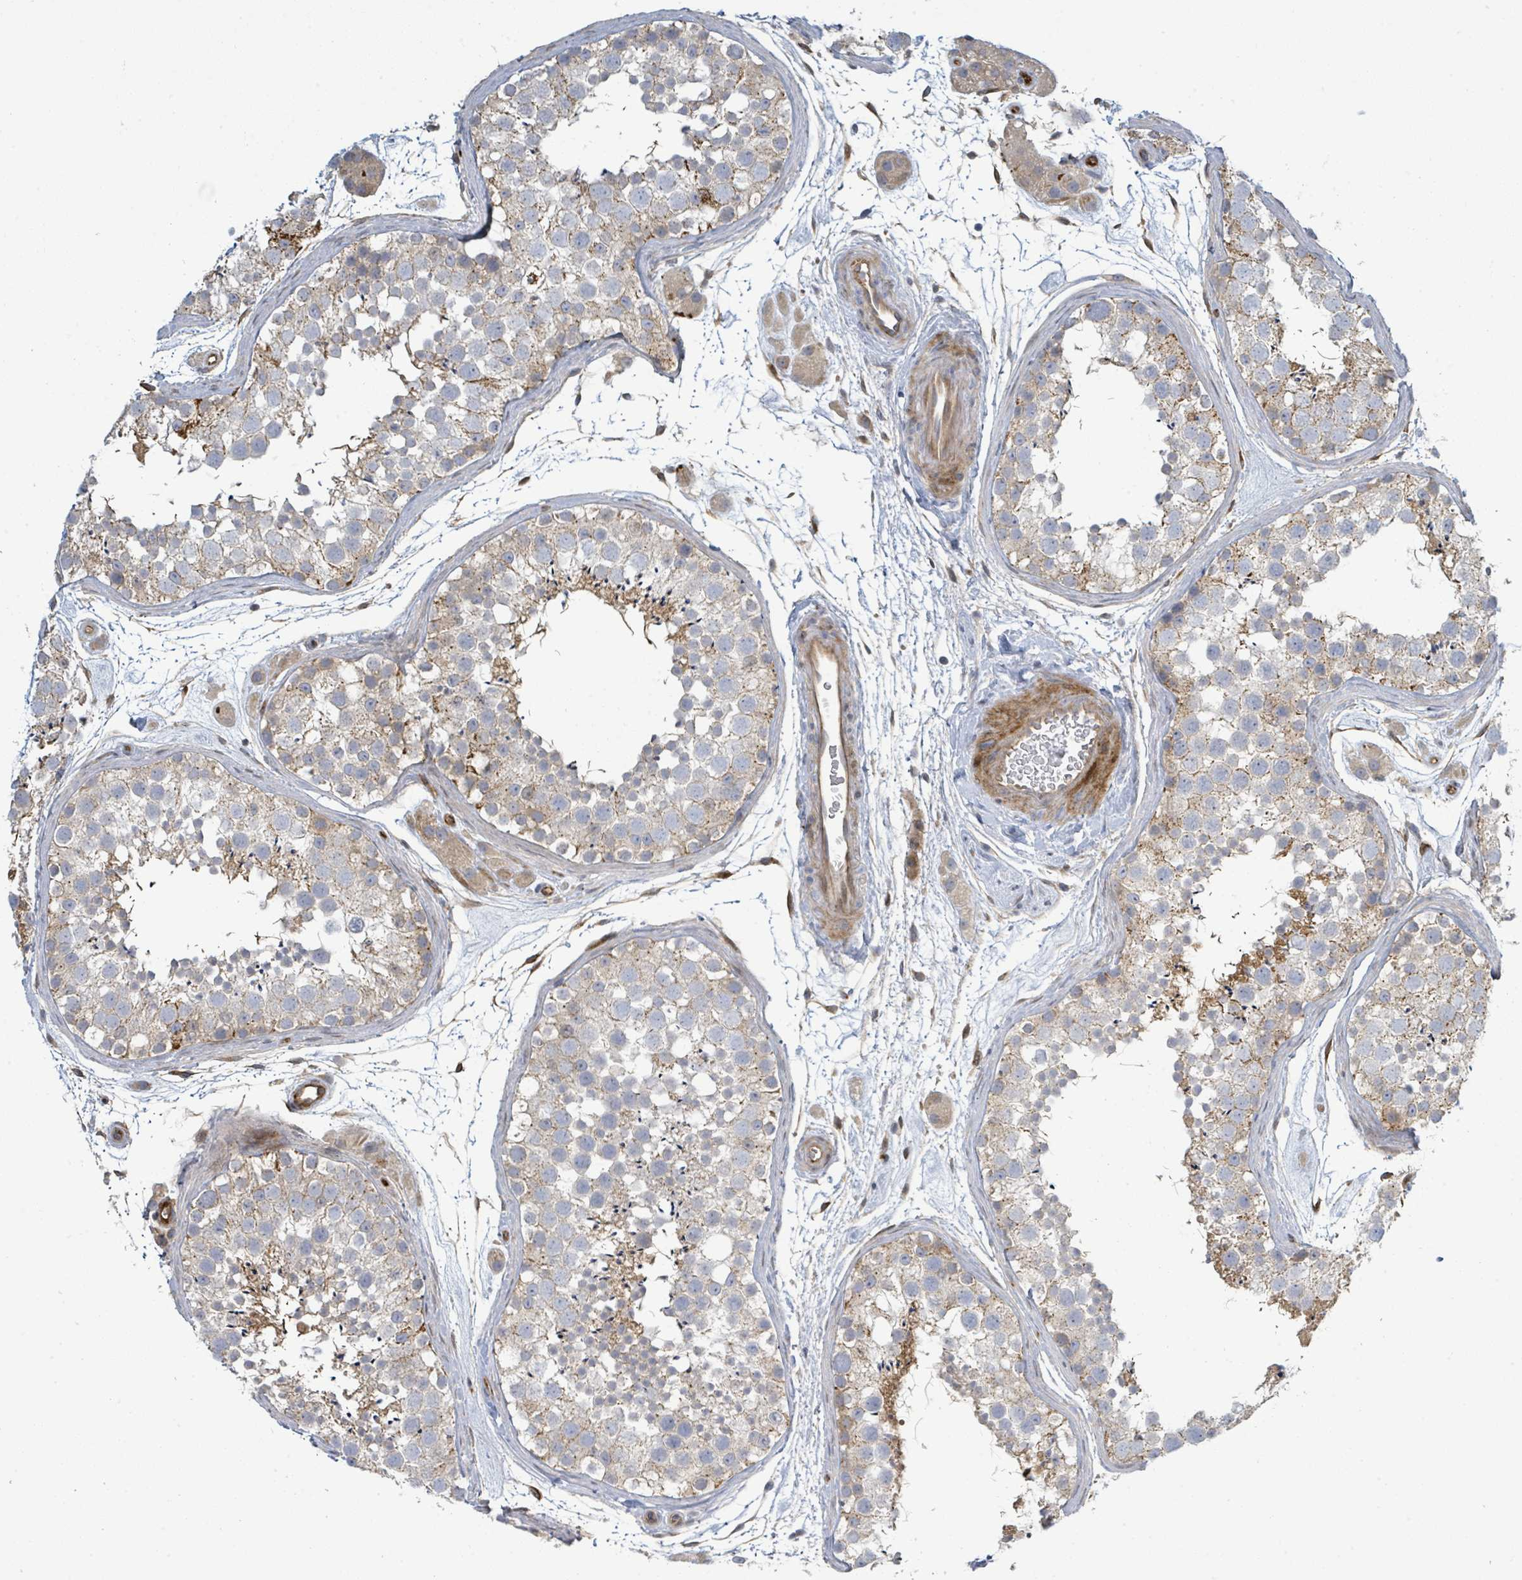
{"staining": {"intensity": "moderate", "quantity": "<25%", "location": "cytoplasmic/membranous"}, "tissue": "testis", "cell_type": "Cells in seminiferous ducts", "image_type": "normal", "snomed": [{"axis": "morphology", "description": "Normal tissue, NOS"}, {"axis": "topography", "description": "Testis"}], "caption": "Immunohistochemical staining of unremarkable testis reveals <25% levels of moderate cytoplasmic/membranous protein staining in about <25% of cells in seminiferous ducts.", "gene": "CFAP210", "patient": {"sex": "male", "age": 41}}